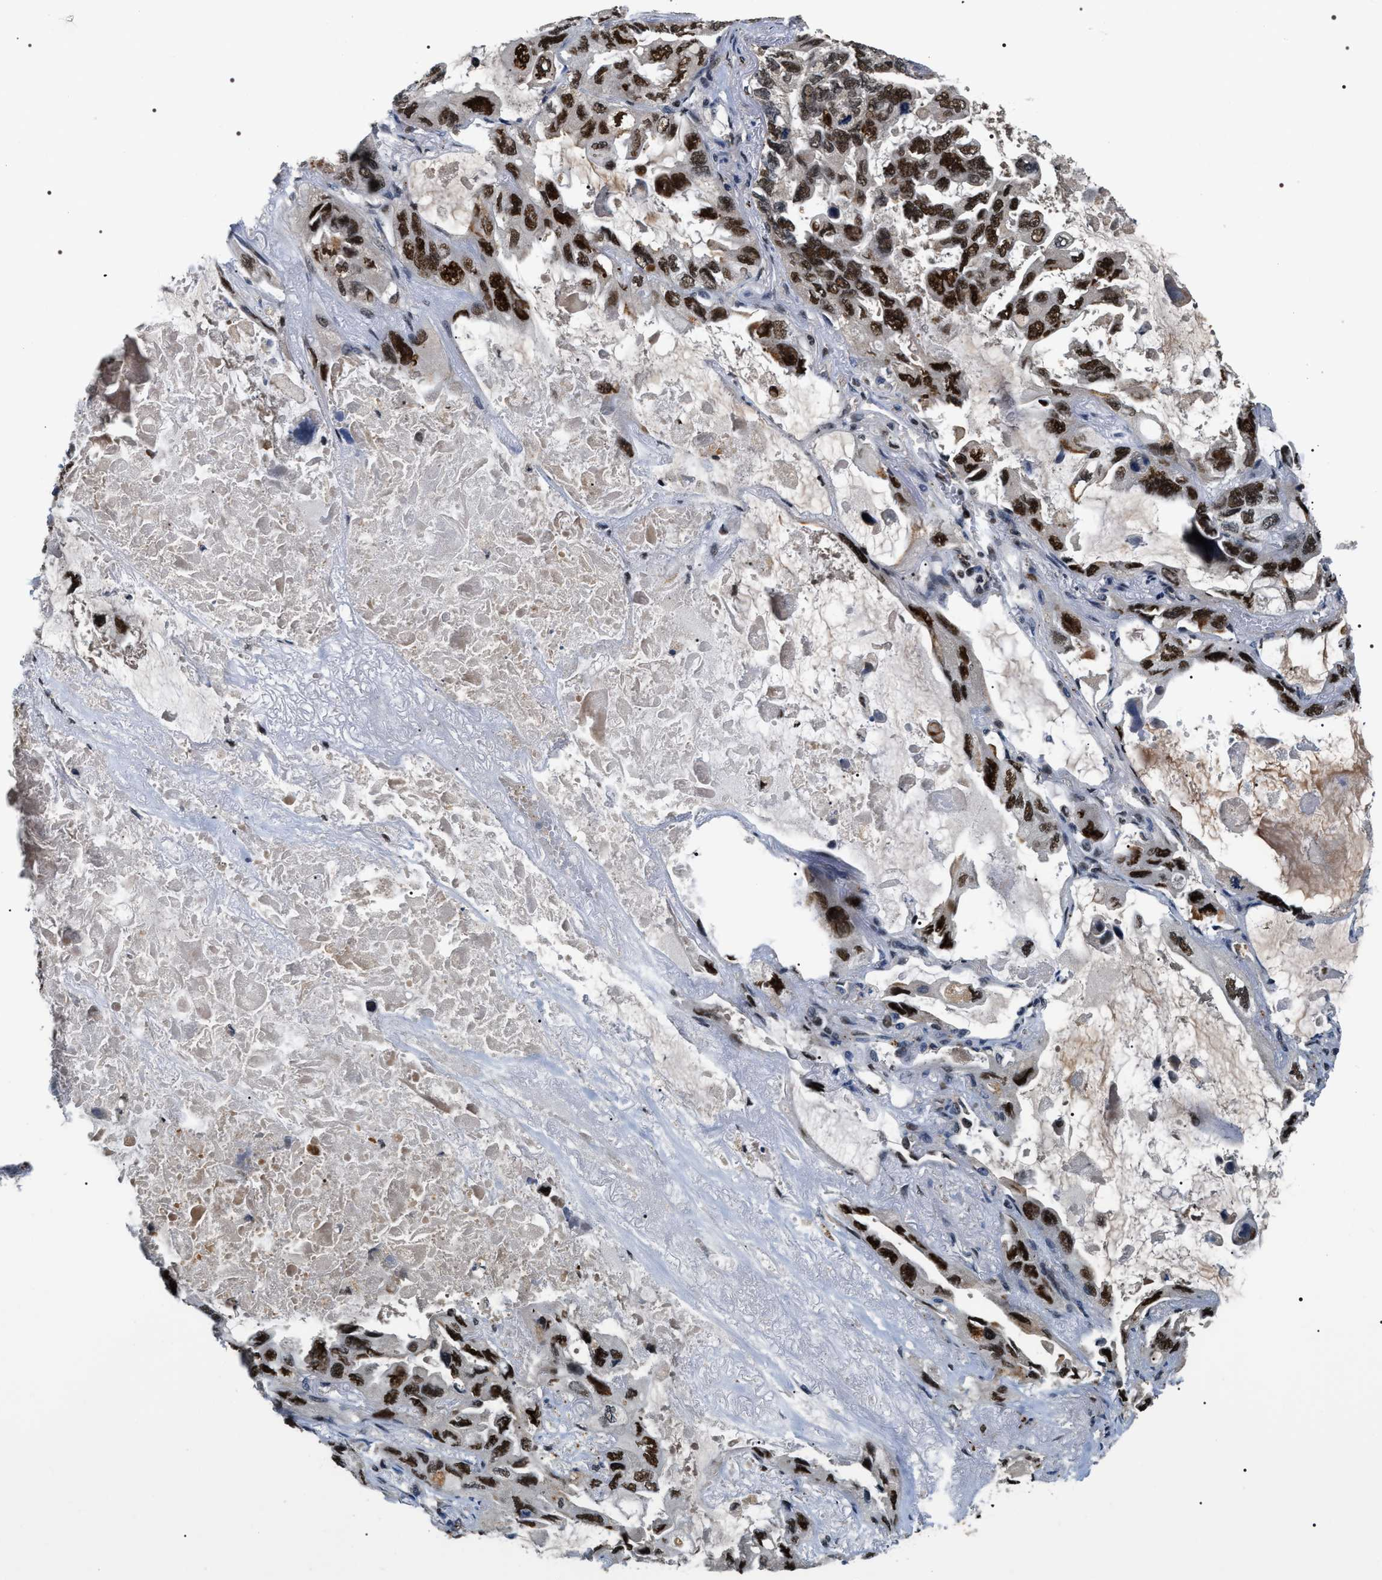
{"staining": {"intensity": "strong", "quantity": ">75%", "location": "nuclear"}, "tissue": "lung cancer", "cell_type": "Tumor cells", "image_type": "cancer", "snomed": [{"axis": "morphology", "description": "Squamous cell carcinoma, NOS"}, {"axis": "topography", "description": "Lung"}], "caption": "Human squamous cell carcinoma (lung) stained with a brown dye displays strong nuclear positive positivity in about >75% of tumor cells.", "gene": "C7orf25", "patient": {"sex": "female", "age": 73}}